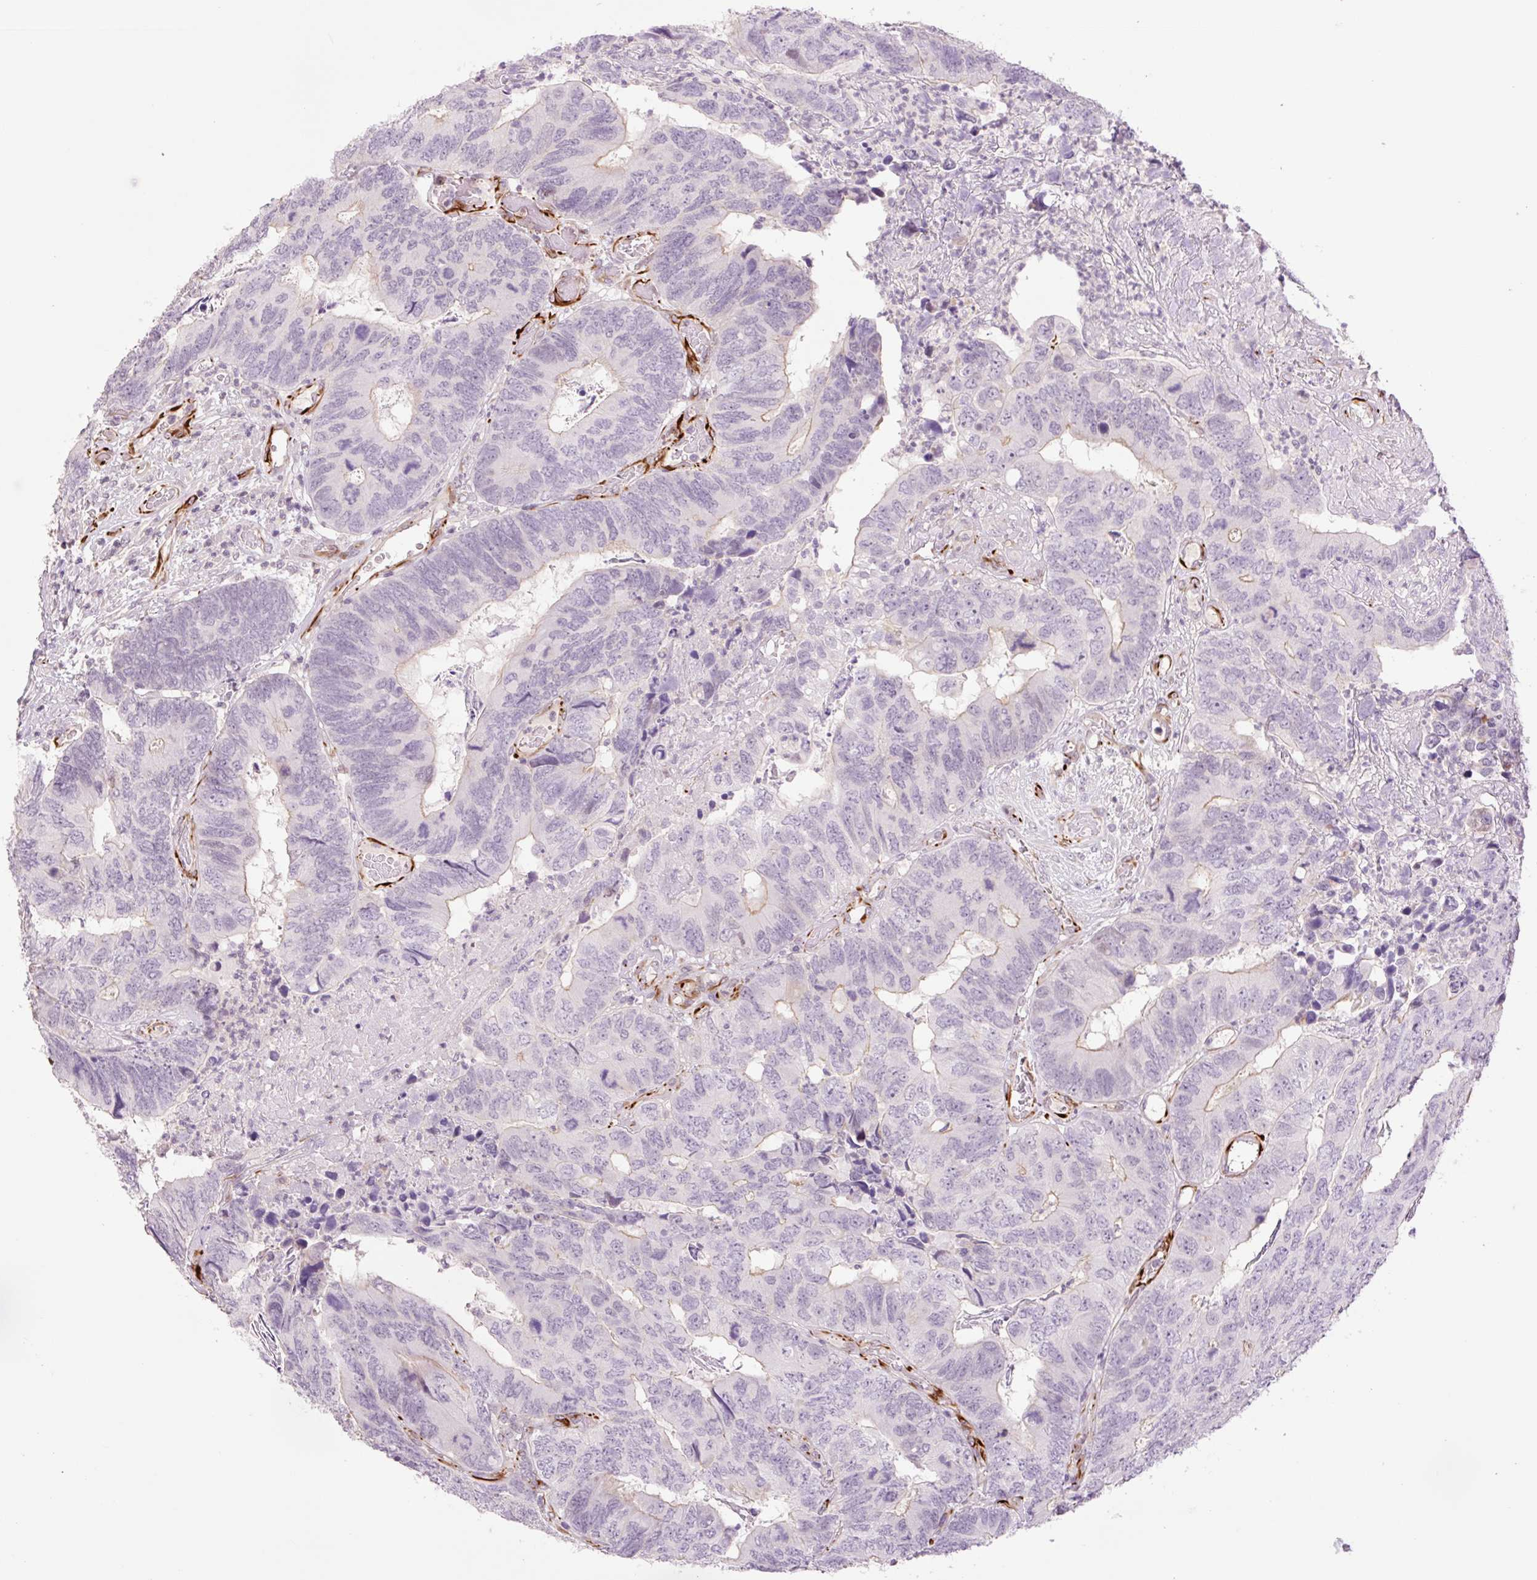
{"staining": {"intensity": "negative", "quantity": "none", "location": "none"}, "tissue": "colorectal cancer", "cell_type": "Tumor cells", "image_type": "cancer", "snomed": [{"axis": "morphology", "description": "Adenocarcinoma, NOS"}, {"axis": "topography", "description": "Colon"}], "caption": "This is a histopathology image of IHC staining of colorectal adenocarcinoma, which shows no staining in tumor cells.", "gene": "ZFYVE21", "patient": {"sex": "female", "age": 67}}